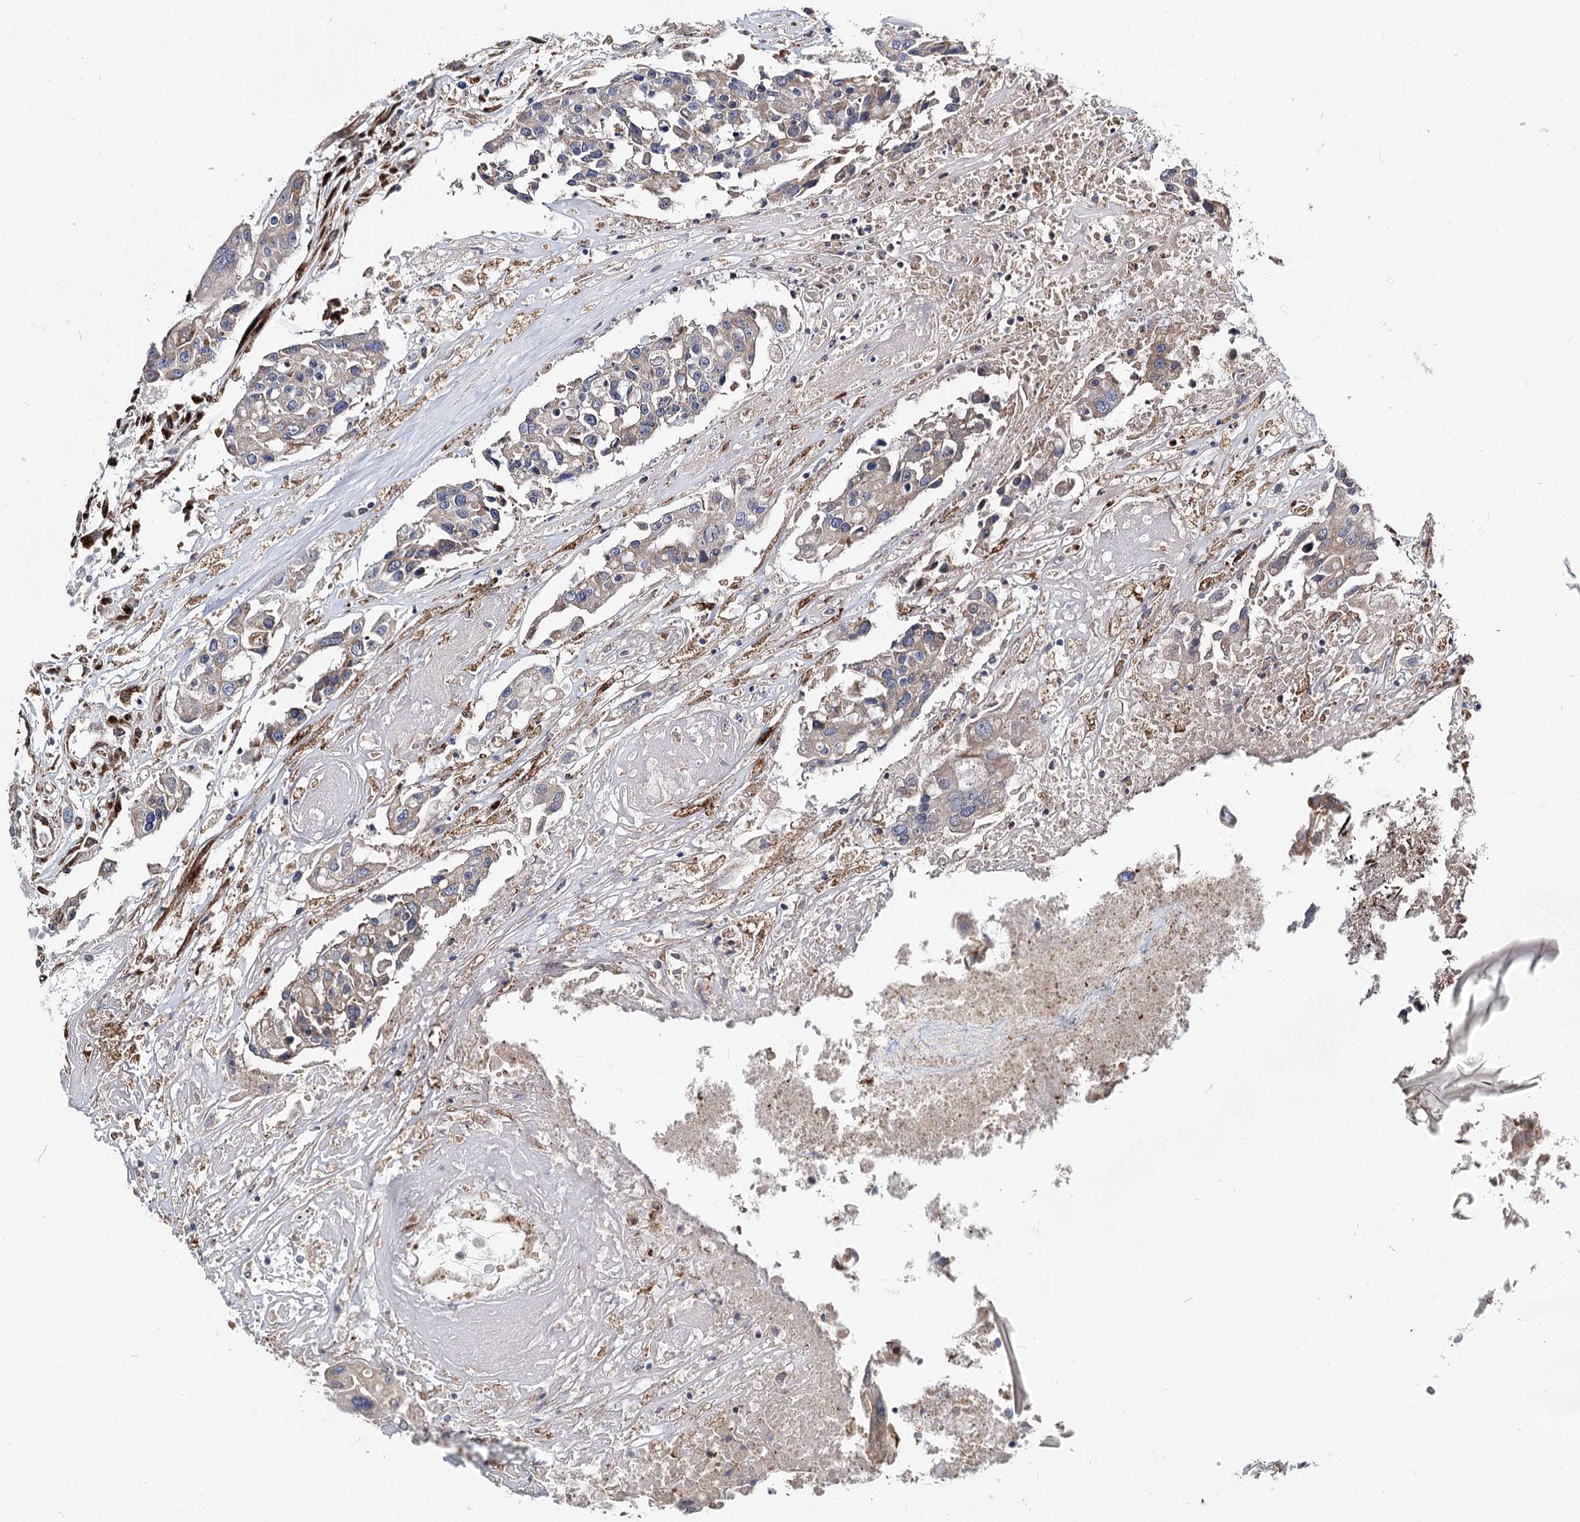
{"staining": {"intensity": "weak", "quantity": "25%-75%", "location": "cytoplasmic/membranous"}, "tissue": "colorectal cancer", "cell_type": "Tumor cells", "image_type": "cancer", "snomed": [{"axis": "morphology", "description": "Adenocarcinoma, NOS"}, {"axis": "topography", "description": "Colon"}], "caption": "DAB immunohistochemical staining of human colorectal adenocarcinoma displays weak cytoplasmic/membranous protein positivity in about 25%-75% of tumor cells. (DAB IHC, brown staining for protein, blue staining for nuclei).", "gene": "SPART", "patient": {"sex": "male", "age": 77}}